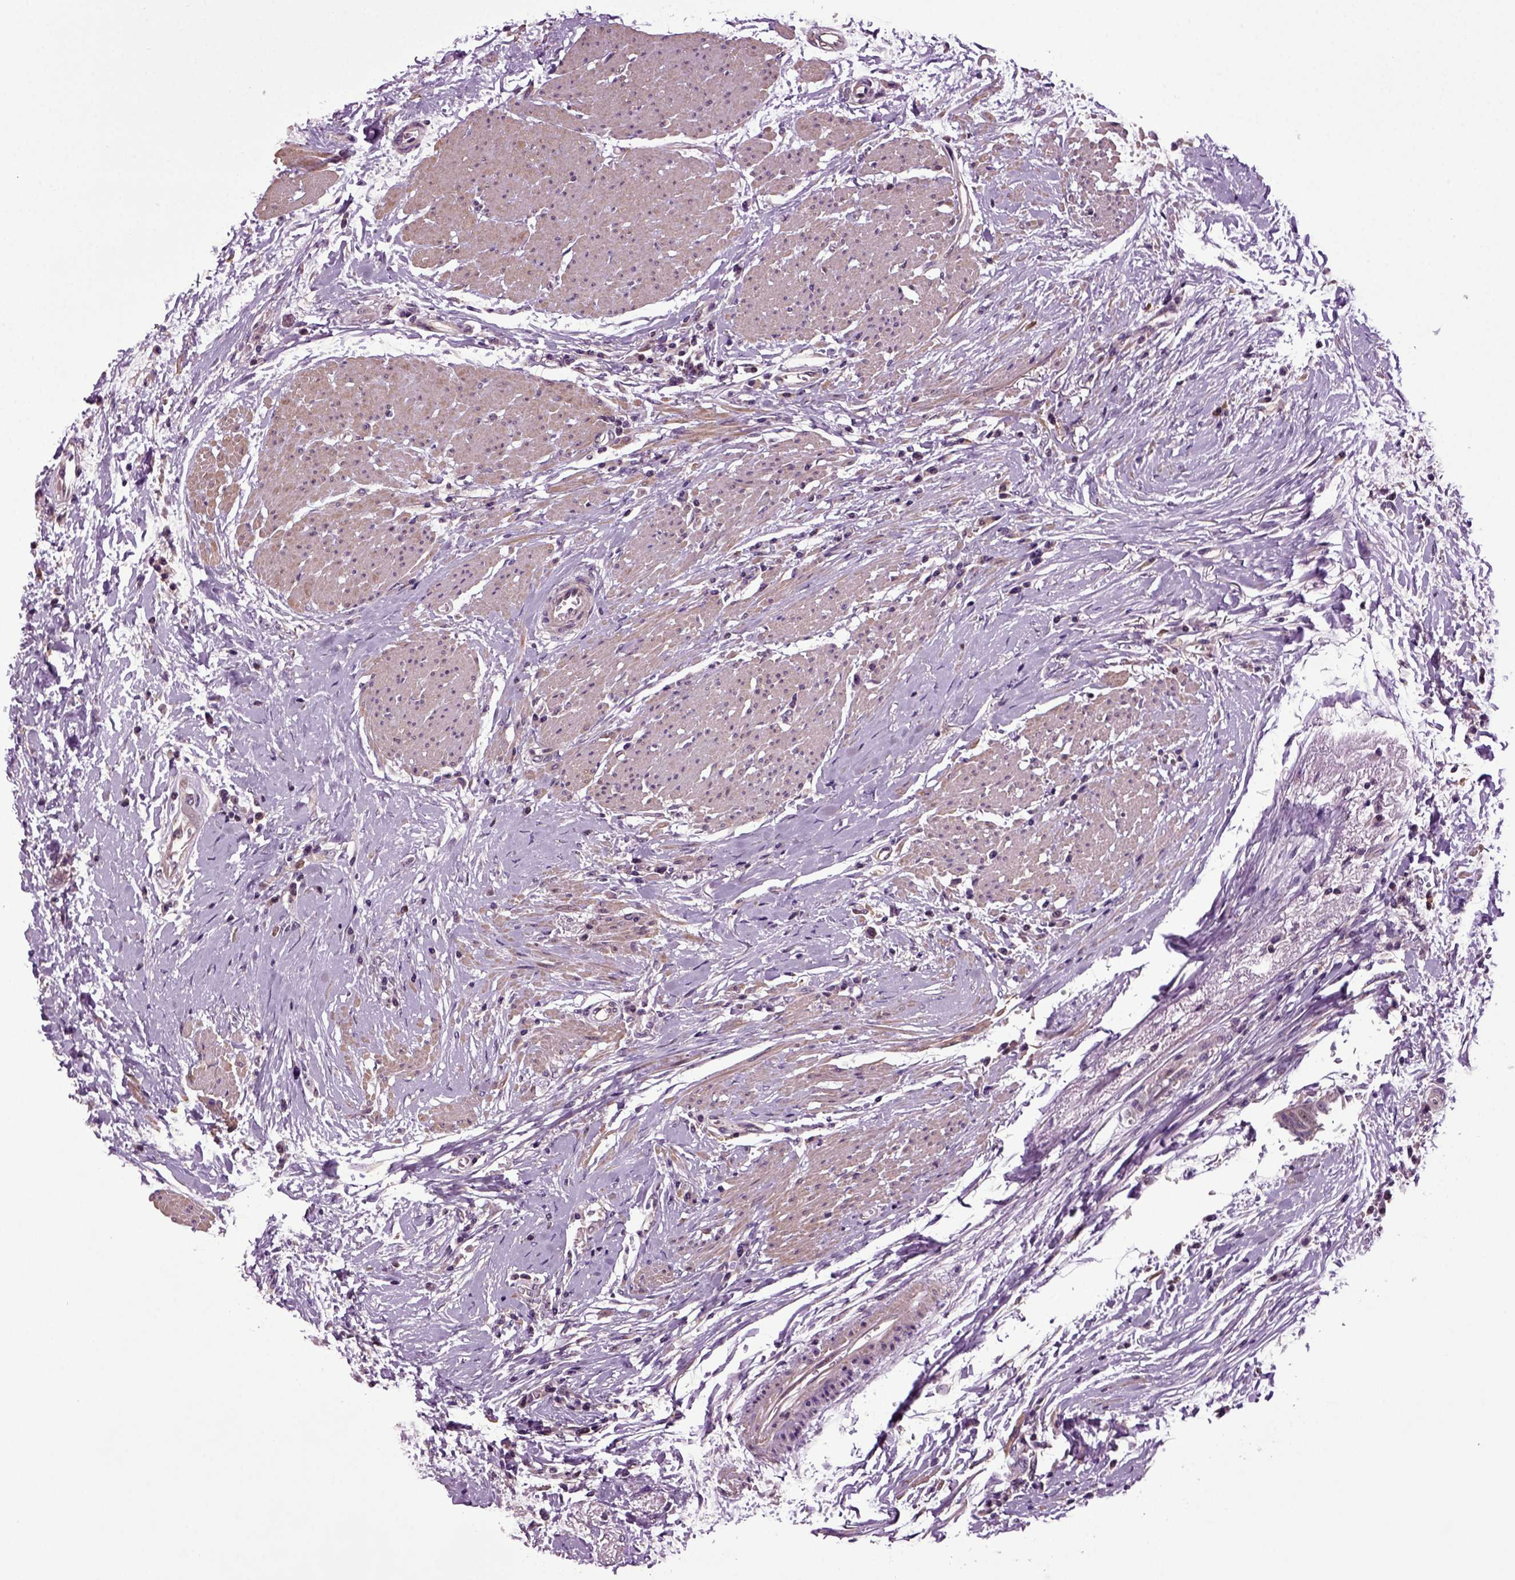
{"staining": {"intensity": "moderate", "quantity": "<25%", "location": "cytoplasmic/membranous"}, "tissue": "colorectal cancer", "cell_type": "Tumor cells", "image_type": "cancer", "snomed": [{"axis": "morphology", "description": "Adenocarcinoma, NOS"}, {"axis": "topography", "description": "Rectum"}], "caption": "Human colorectal cancer (adenocarcinoma) stained with a brown dye reveals moderate cytoplasmic/membranous positive positivity in about <25% of tumor cells.", "gene": "HAGHL", "patient": {"sex": "male", "age": 59}}